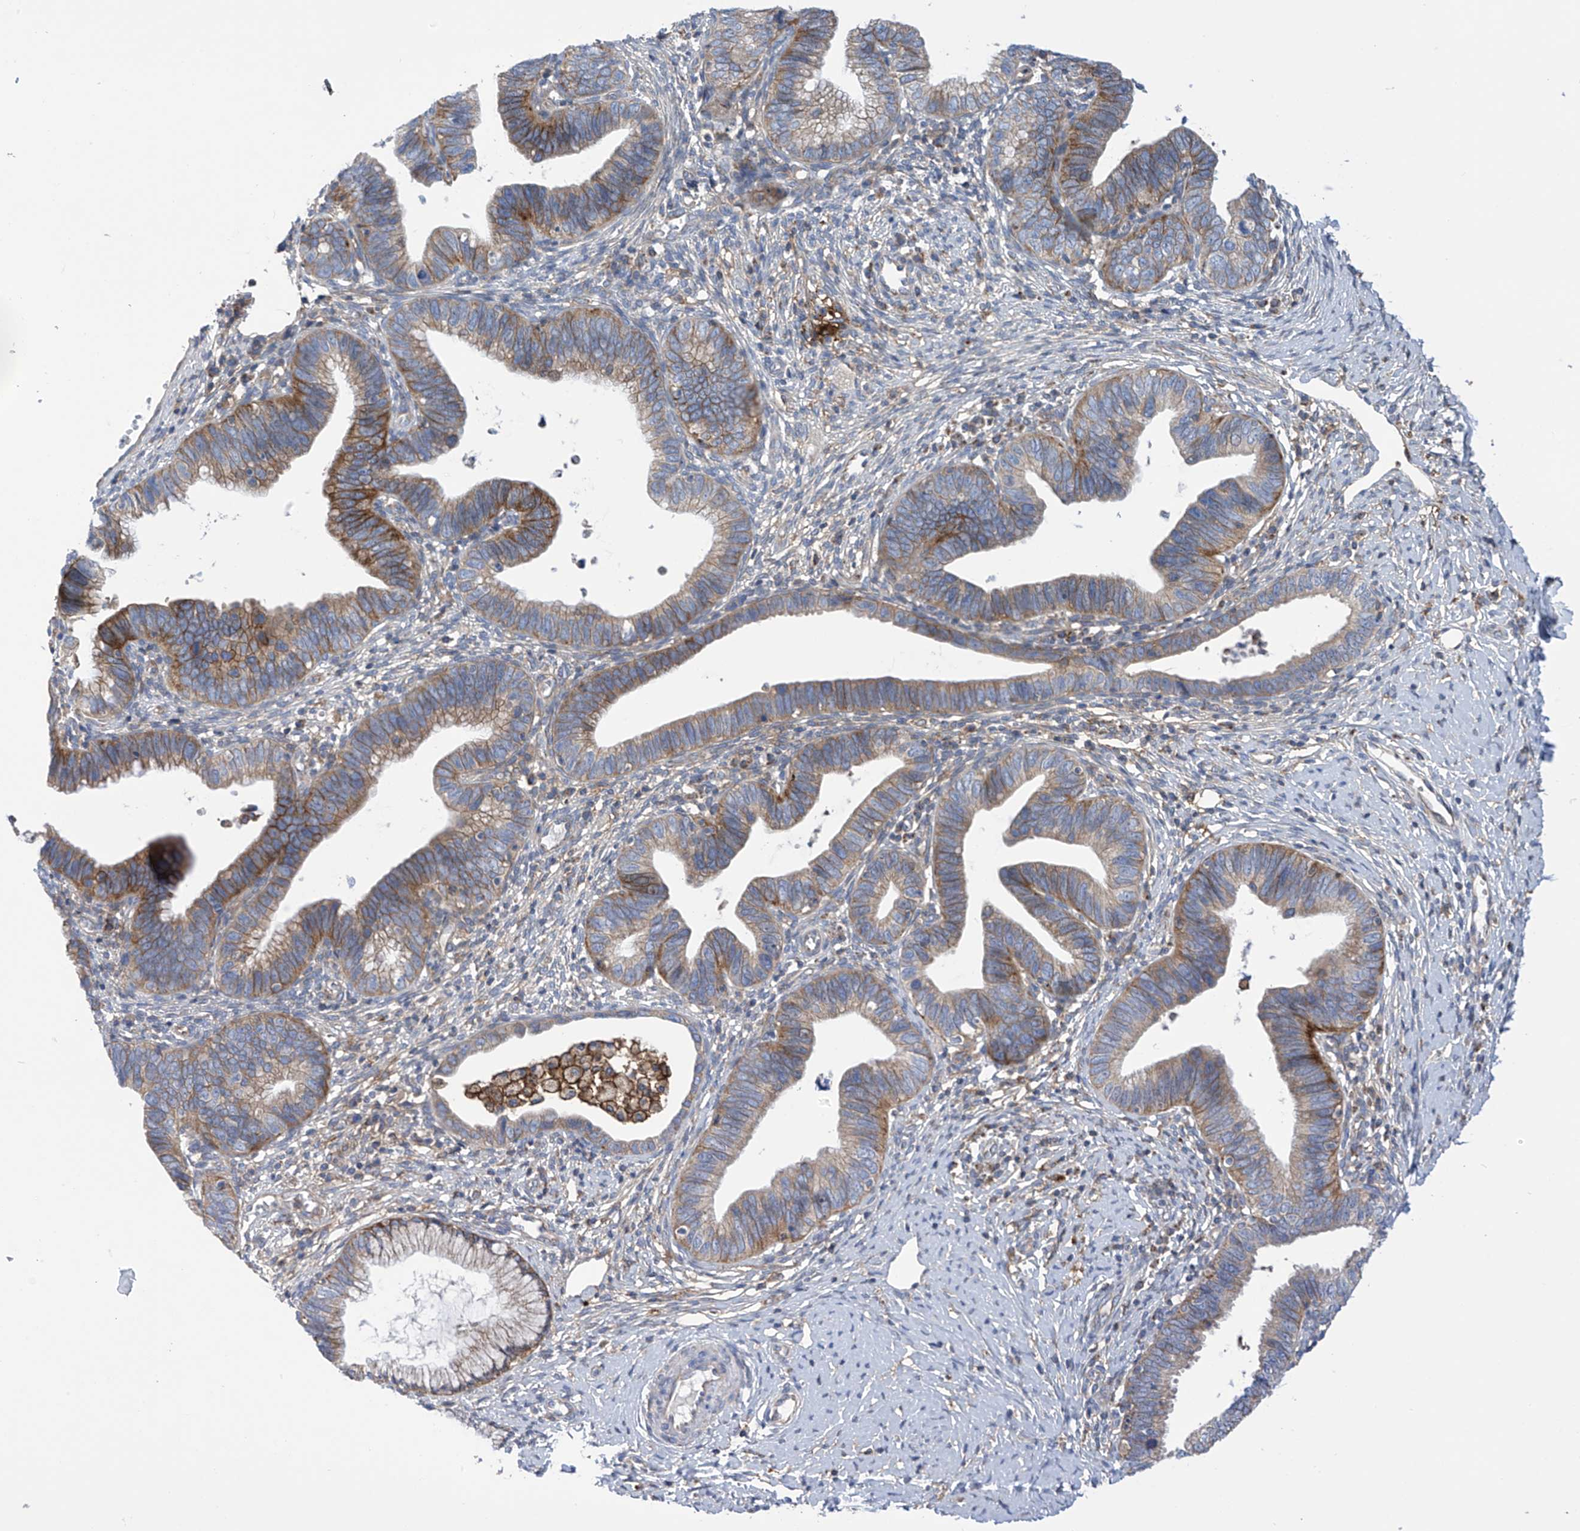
{"staining": {"intensity": "moderate", "quantity": ">75%", "location": "cytoplasmic/membranous"}, "tissue": "cervical cancer", "cell_type": "Tumor cells", "image_type": "cancer", "snomed": [{"axis": "morphology", "description": "Adenocarcinoma, NOS"}, {"axis": "topography", "description": "Cervix"}], "caption": "Immunohistochemistry micrograph of cervical cancer stained for a protein (brown), which reveals medium levels of moderate cytoplasmic/membranous staining in about >75% of tumor cells.", "gene": "P2RX7", "patient": {"sex": "female", "age": 36}}